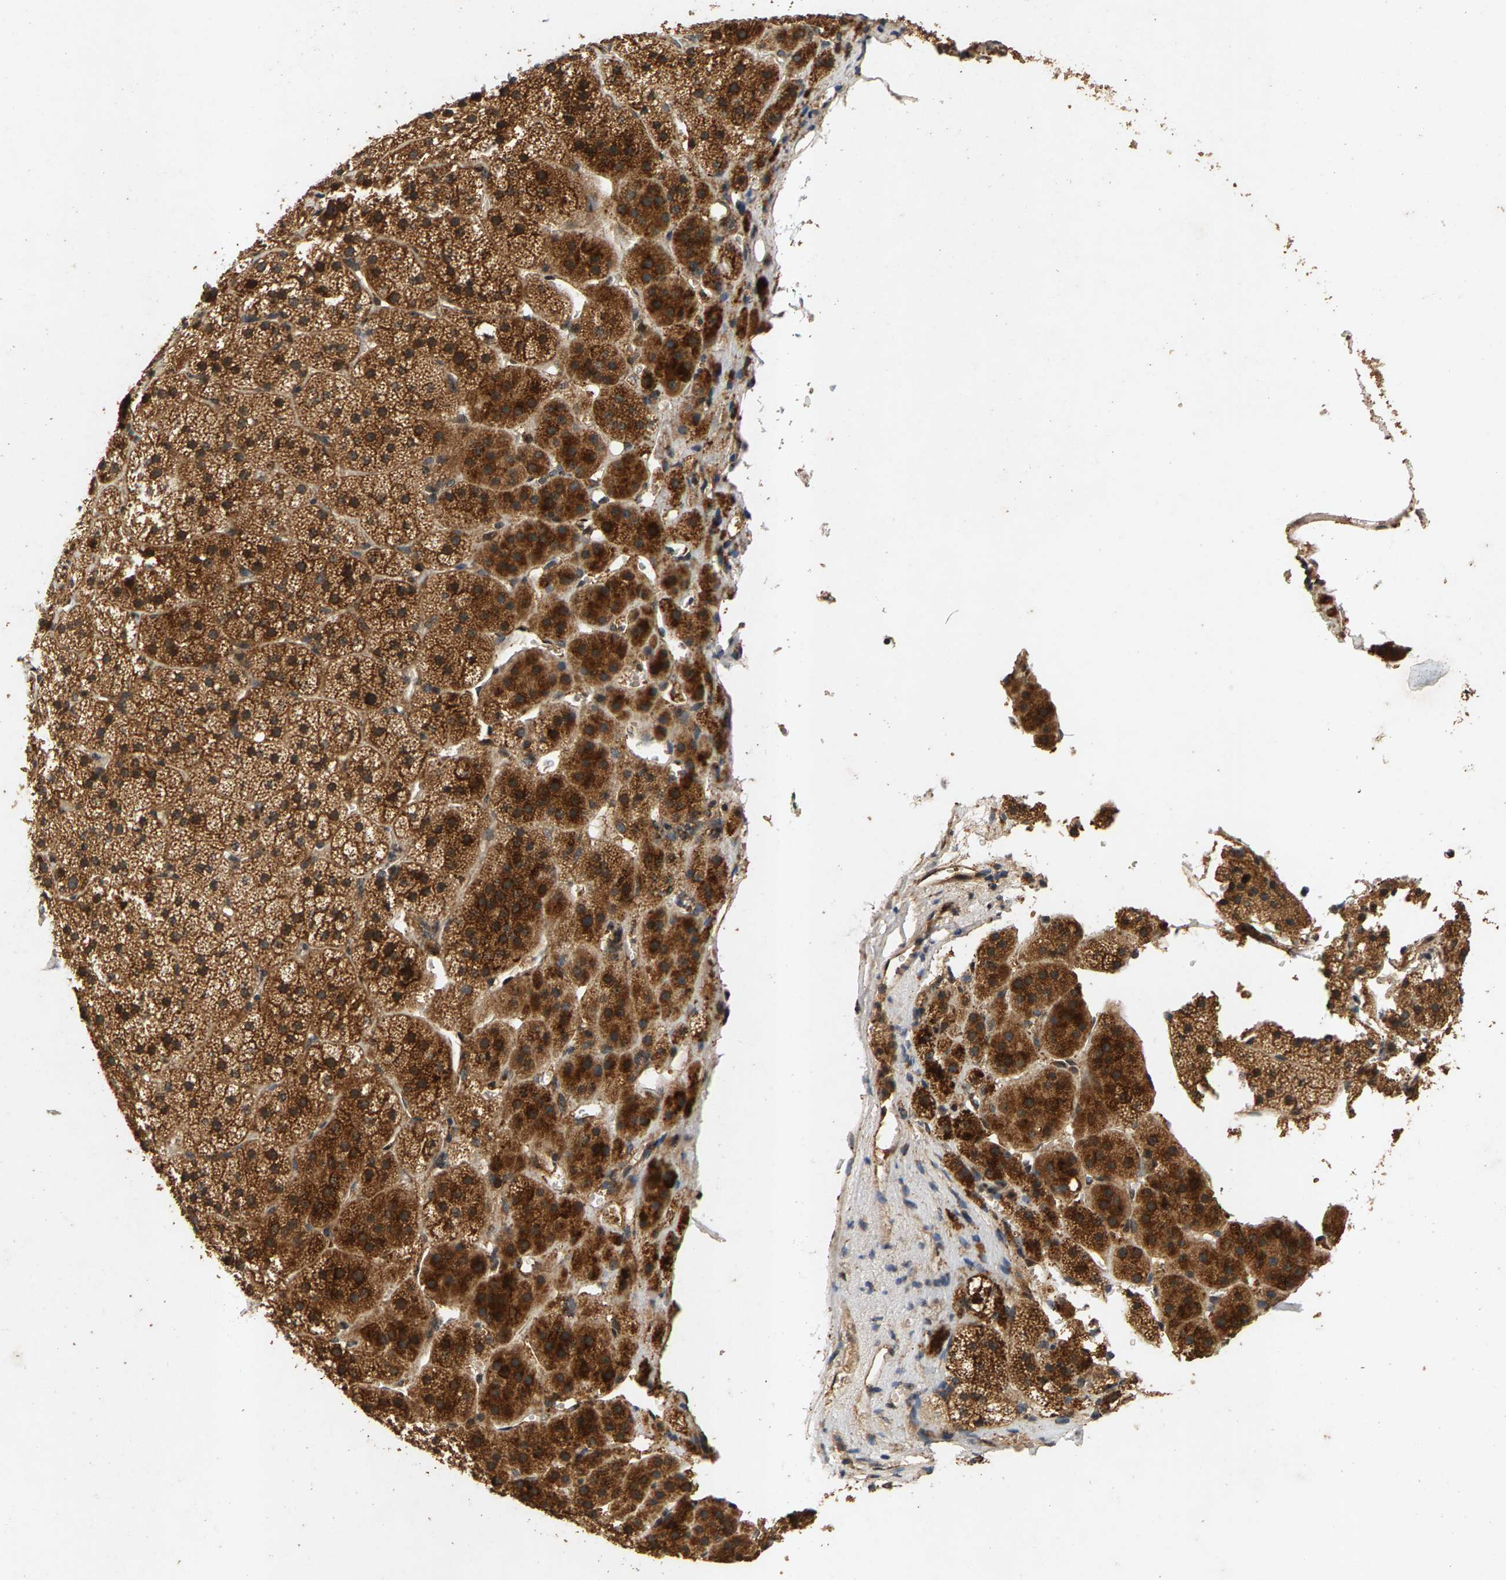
{"staining": {"intensity": "strong", "quantity": ">75%", "location": "cytoplasmic/membranous"}, "tissue": "adrenal gland", "cell_type": "Glandular cells", "image_type": "normal", "snomed": [{"axis": "morphology", "description": "Normal tissue, NOS"}, {"axis": "topography", "description": "Adrenal gland"}], "caption": "Glandular cells show high levels of strong cytoplasmic/membranous expression in about >75% of cells in unremarkable human adrenal gland.", "gene": "CIDEC", "patient": {"sex": "female", "age": 44}}